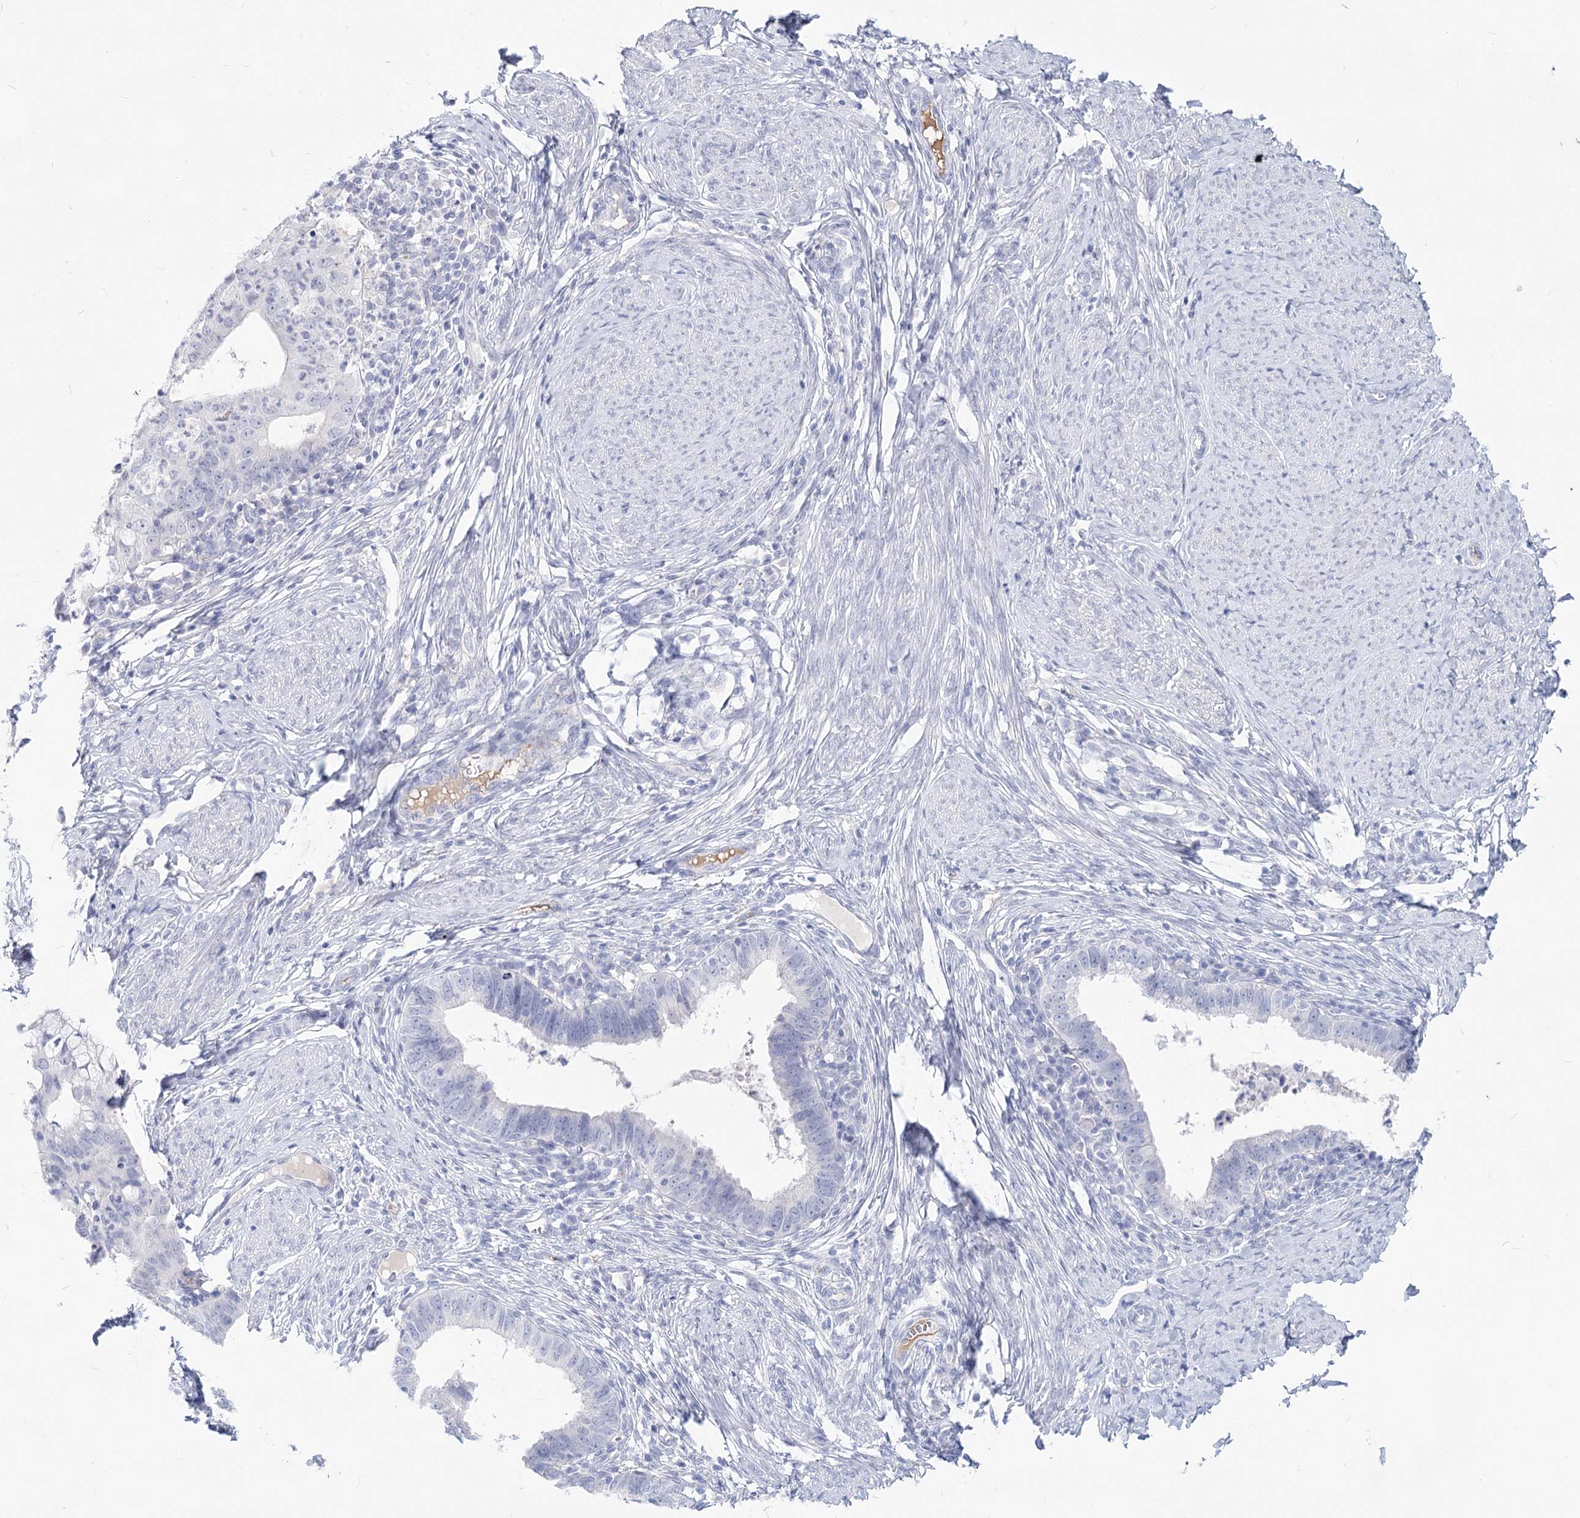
{"staining": {"intensity": "negative", "quantity": "none", "location": "none"}, "tissue": "cervical cancer", "cell_type": "Tumor cells", "image_type": "cancer", "snomed": [{"axis": "morphology", "description": "Adenocarcinoma, NOS"}, {"axis": "topography", "description": "Cervix"}], "caption": "A micrograph of human cervical cancer (adenocarcinoma) is negative for staining in tumor cells.", "gene": "TASOR2", "patient": {"sex": "female", "age": 36}}